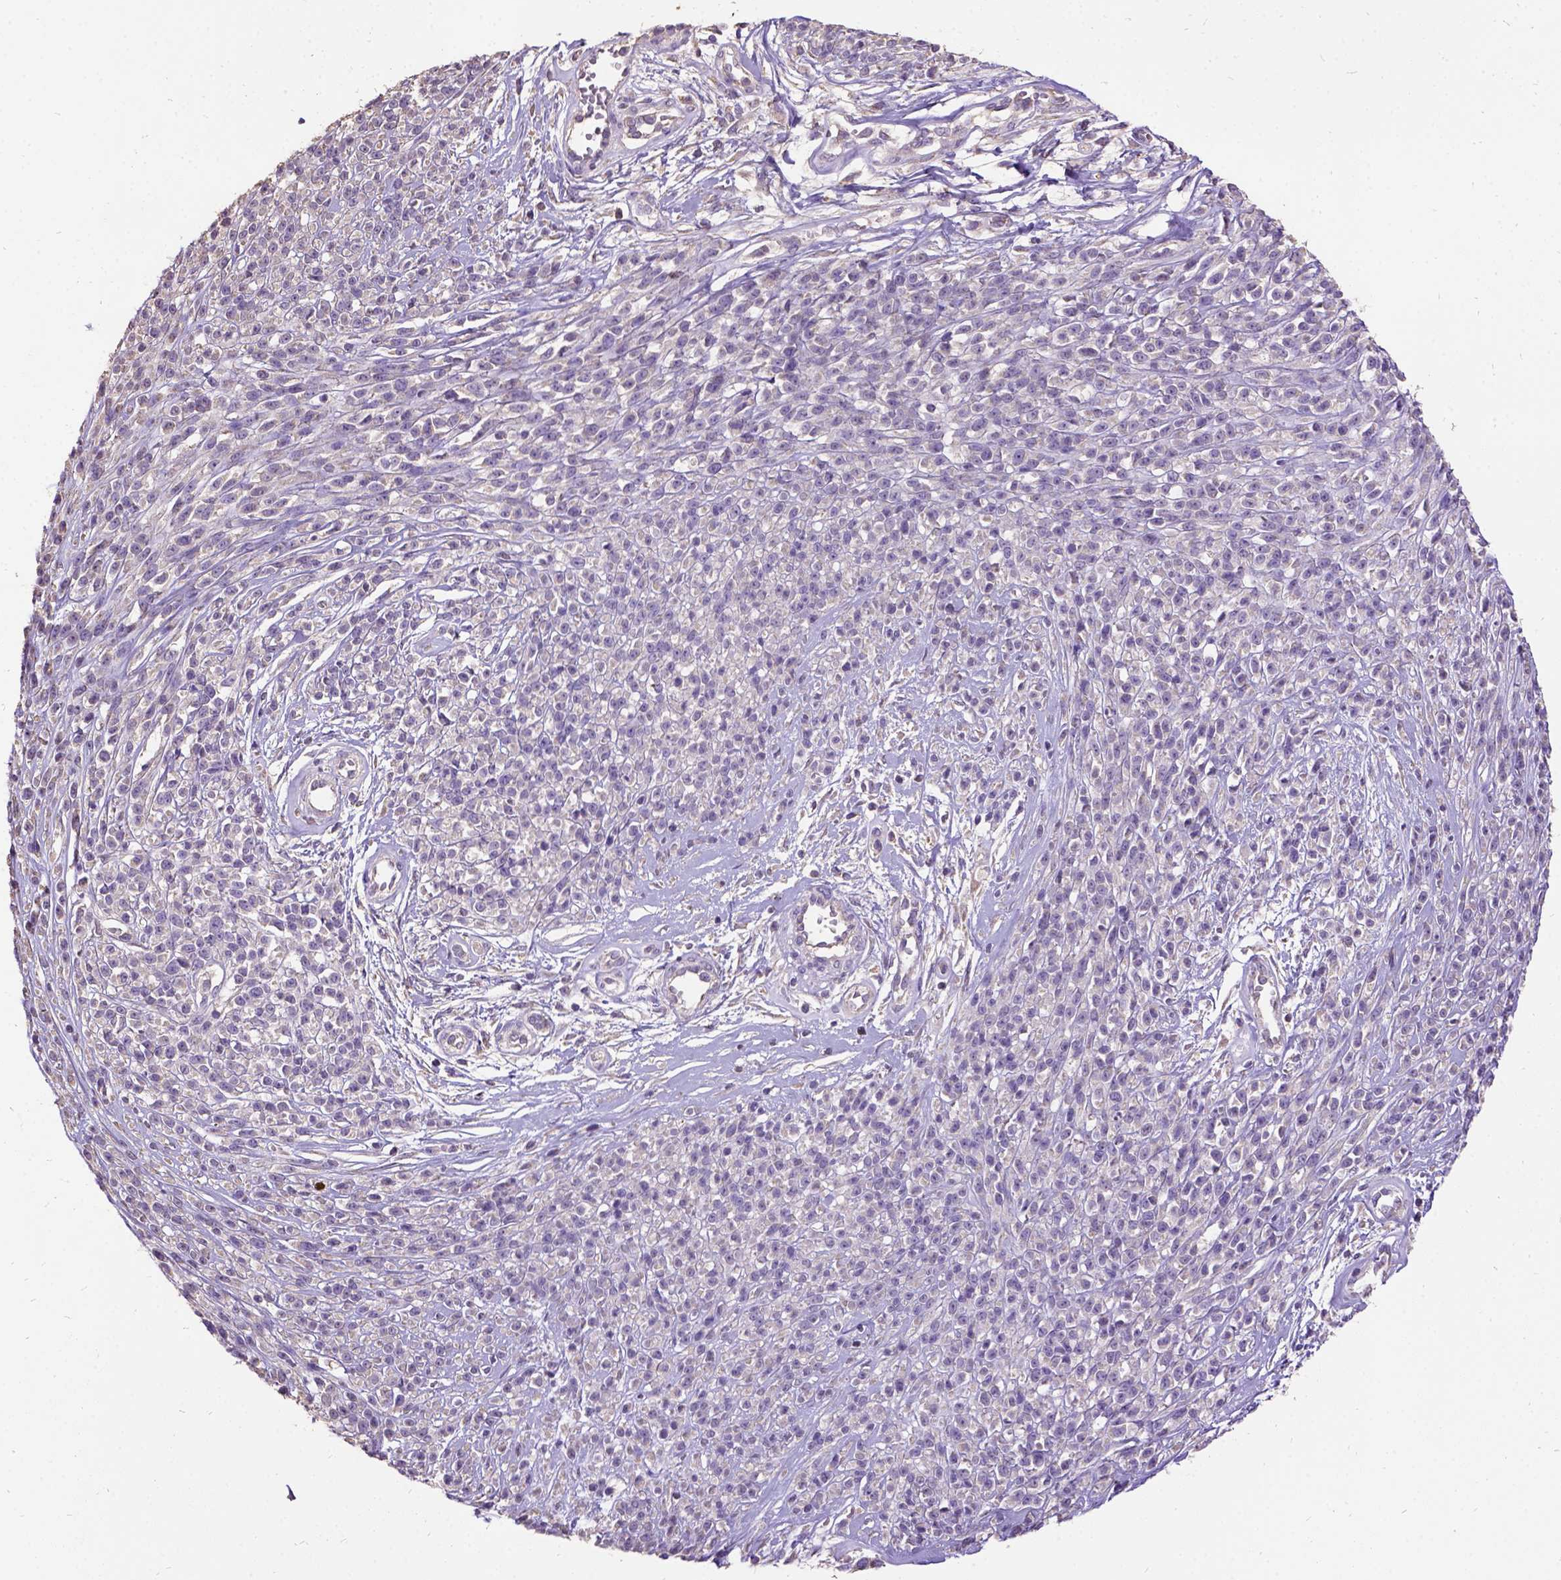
{"staining": {"intensity": "negative", "quantity": "none", "location": "none"}, "tissue": "melanoma", "cell_type": "Tumor cells", "image_type": "cancer", "snomed": [{"axis": "morphology", "description": "Malignant melanoma, NOS"}, {"axis": "topography", "description": "Skin"}, {"axis": "topography", "description": "Skin of trunk"}], "caption": "IHC of human melanoma reveals no expression in tumor cells.", "gene": "DQX1", "patient": {"sex": "male", "age": 74}}